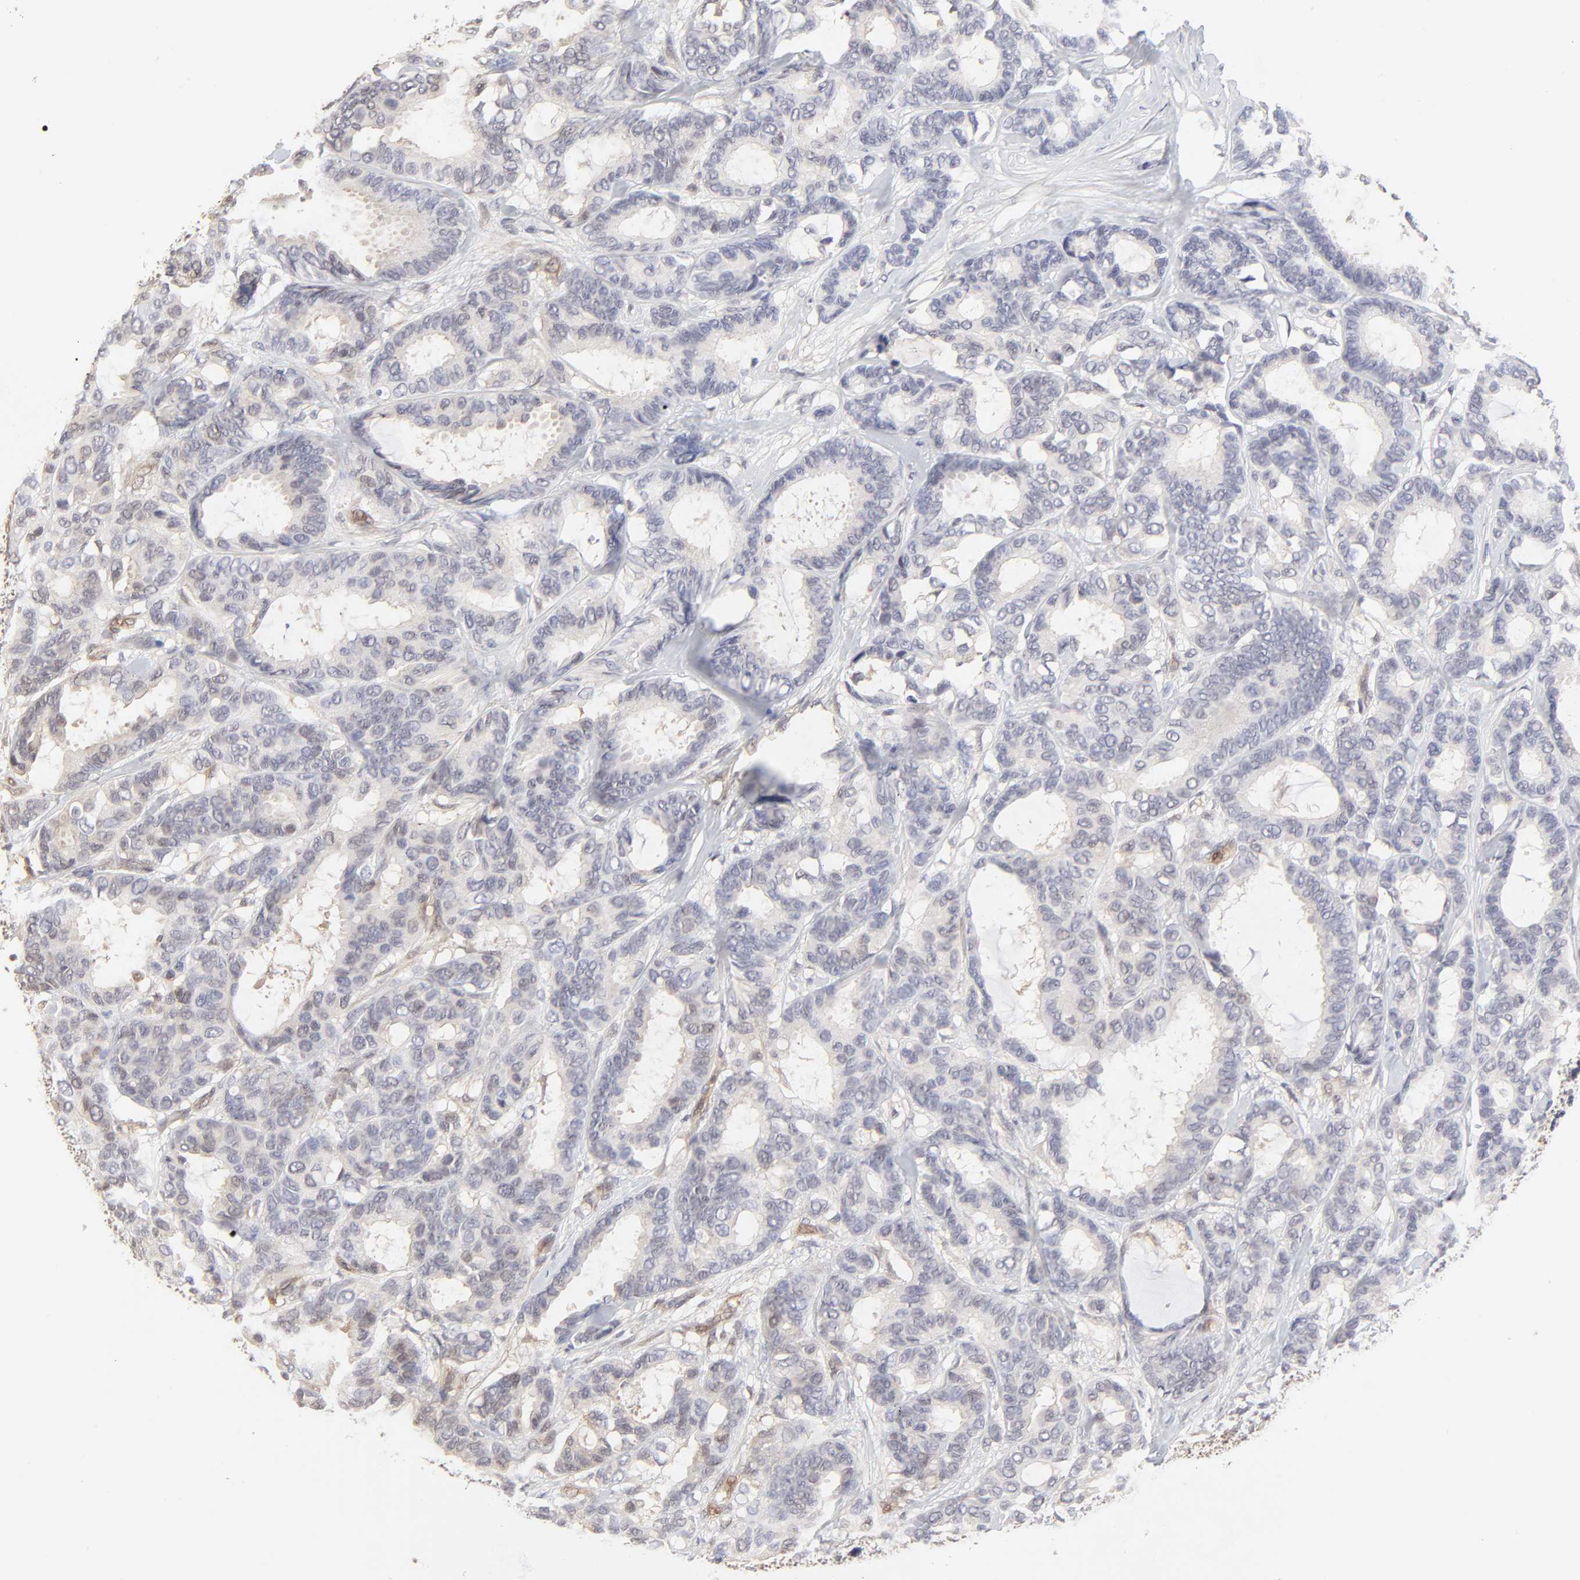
{"staining": {"intensity": "negative", "quantity": "none", "location": "none"}, "tissue": "breast cancer", "cell_type": "Tumor cells", "image_type": "cancer", "snomed": [{"axis": "morphology", "description": "Duct carcinoma"}, {"axis": "topography", "description": "Breast"}], "caption": "Tumor cells show no significant protein staining in breast infiltrating ductal carcinoma.", "gene": "CASP3", "patient": {"sex": "female", "age": 87}}